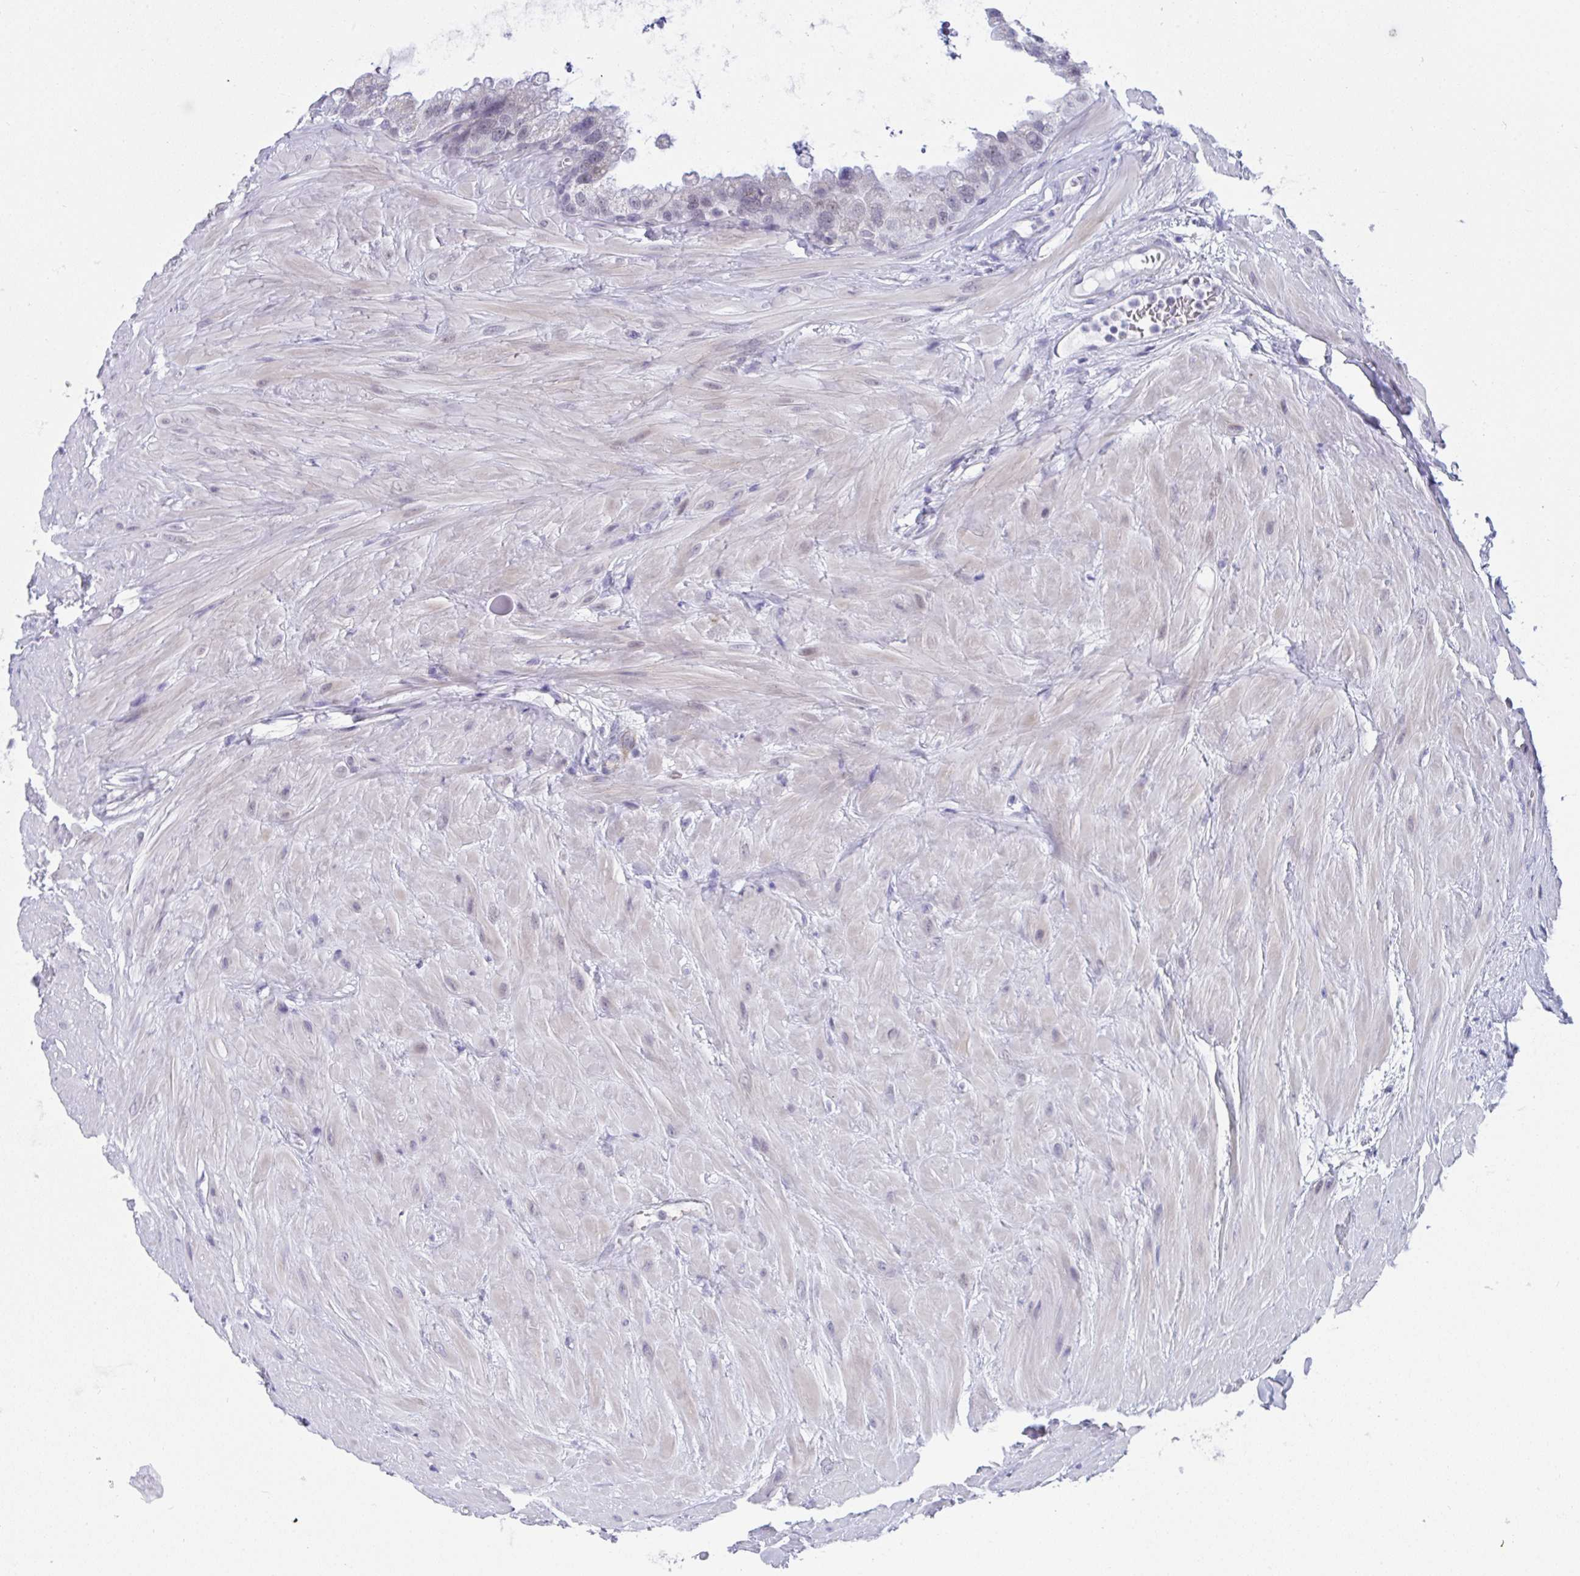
{"staining": {"intensity": "negative", "quantity": "none", "location": "none"}, "tissue": "seminal vesicle", "cell_type": "Glandular cells", "image_type": "normal", "snomed": [{"axis": "morphology", "description": "Normal tissue, NOS"}, {"axis": "topography", "description": "Seminal veicle"}, {"axis": "topography", "description": "Peripheral nerve tissue"}], "caption": "Protein analysis of unremarkable seminal vesicle shows no significant staining in glandular cells.", "gene": "CDK13", "patient": {"sex": "male", "age": 76}}